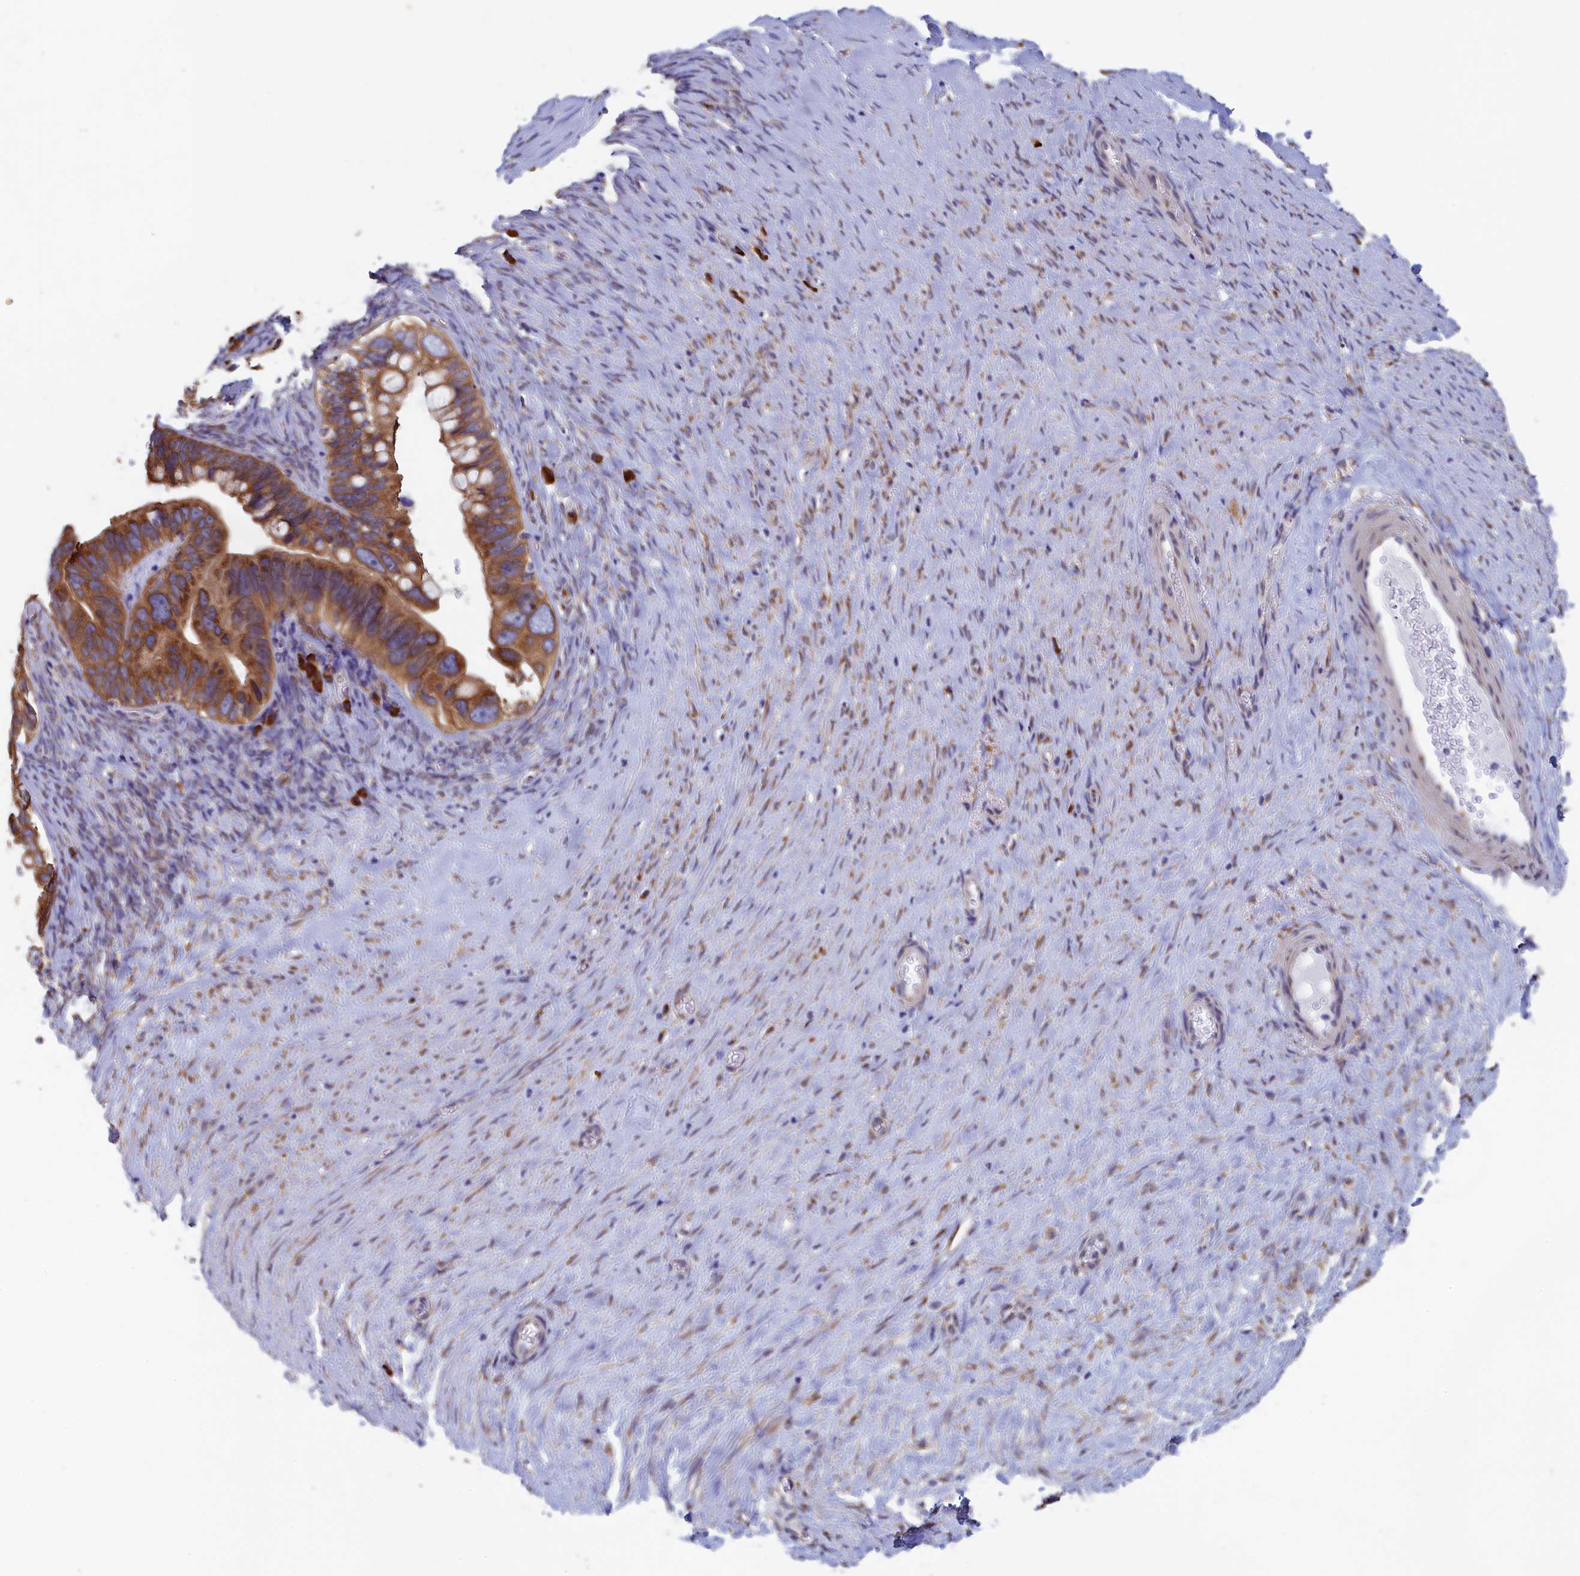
{"staining": {"intensity": "moderate", "quantity": ">75%", "location": "cytoplasmic/membranous"}, "tissue": "ovarian cancer", "cell_type": "Tumor cells", "image_type": "cancer", "snomed": [{"axis": "morphology", "description": "Cystadenocarcinoma, serous, NOS"}, {"axis": "topography", "description": "Ovary"}], "caption": "Immunohistochemistry micrograph of human ovarian cancer stained for a protein (brown), which exhibits medium levels of moderate cytoplasmic/membranous positivity in approximately >75% of tumor cells.", "gene": "CCDC68", "patient": {"sex": "female", "age": 56}}